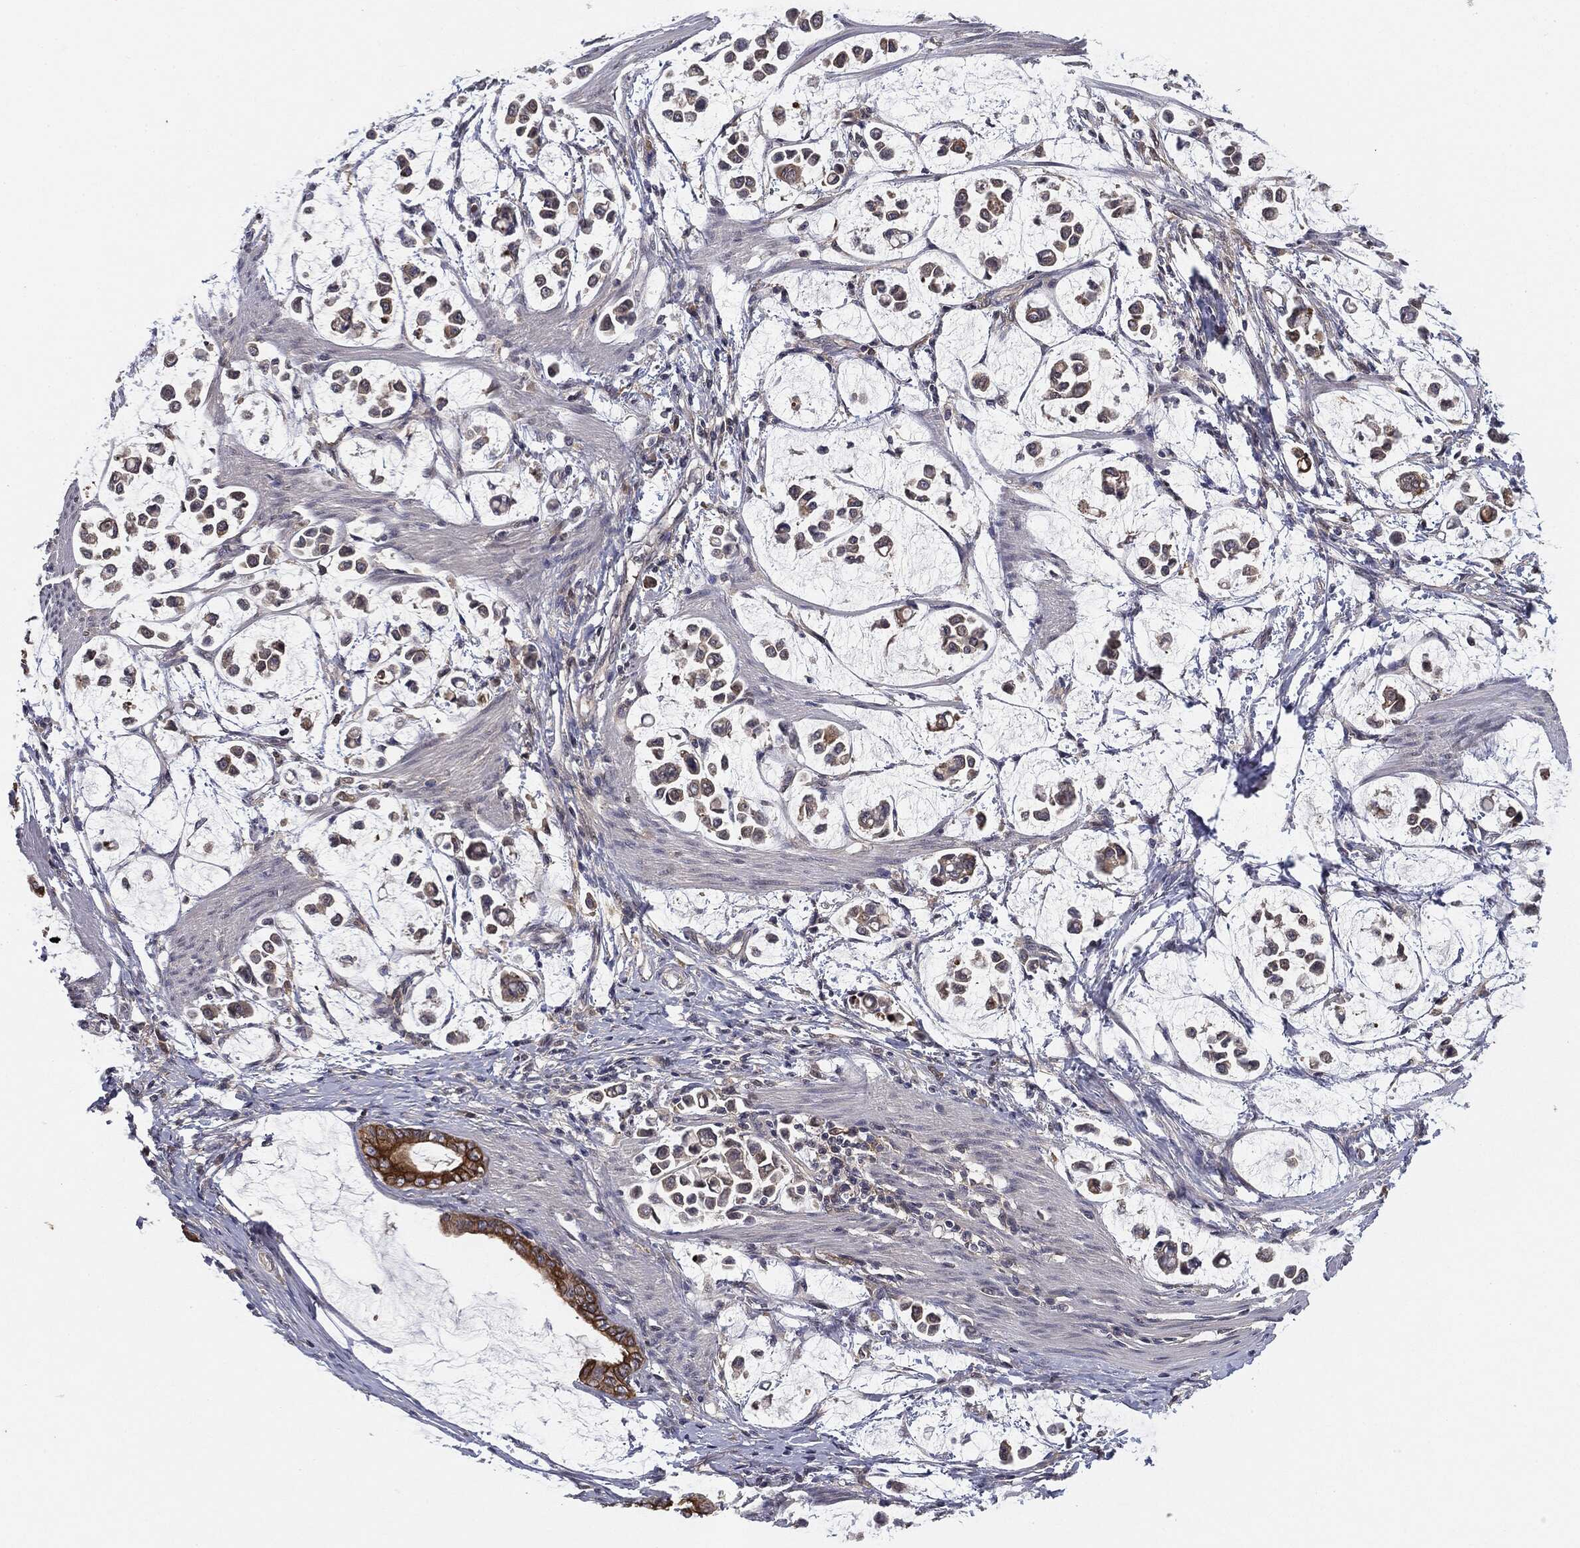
{"staining": {"intensity": "negative", "quantity": "none", "location": "none"}, "tissue": "stomach cancer", "cell_type": "Tumor cells", "image_type": "cancer", "snomed": [{"axis": "morphology", "description": "Adenocarcinoma, NOS"}, {"axis": "topography", "description": "Stomach"}], "caption": "Stomach adenocarcinoma was stained to show a protein in brown. There is no significant positivity in tumor cells.", "gene": "KRT7", "patient": {"sex": "male", "age": 82}}